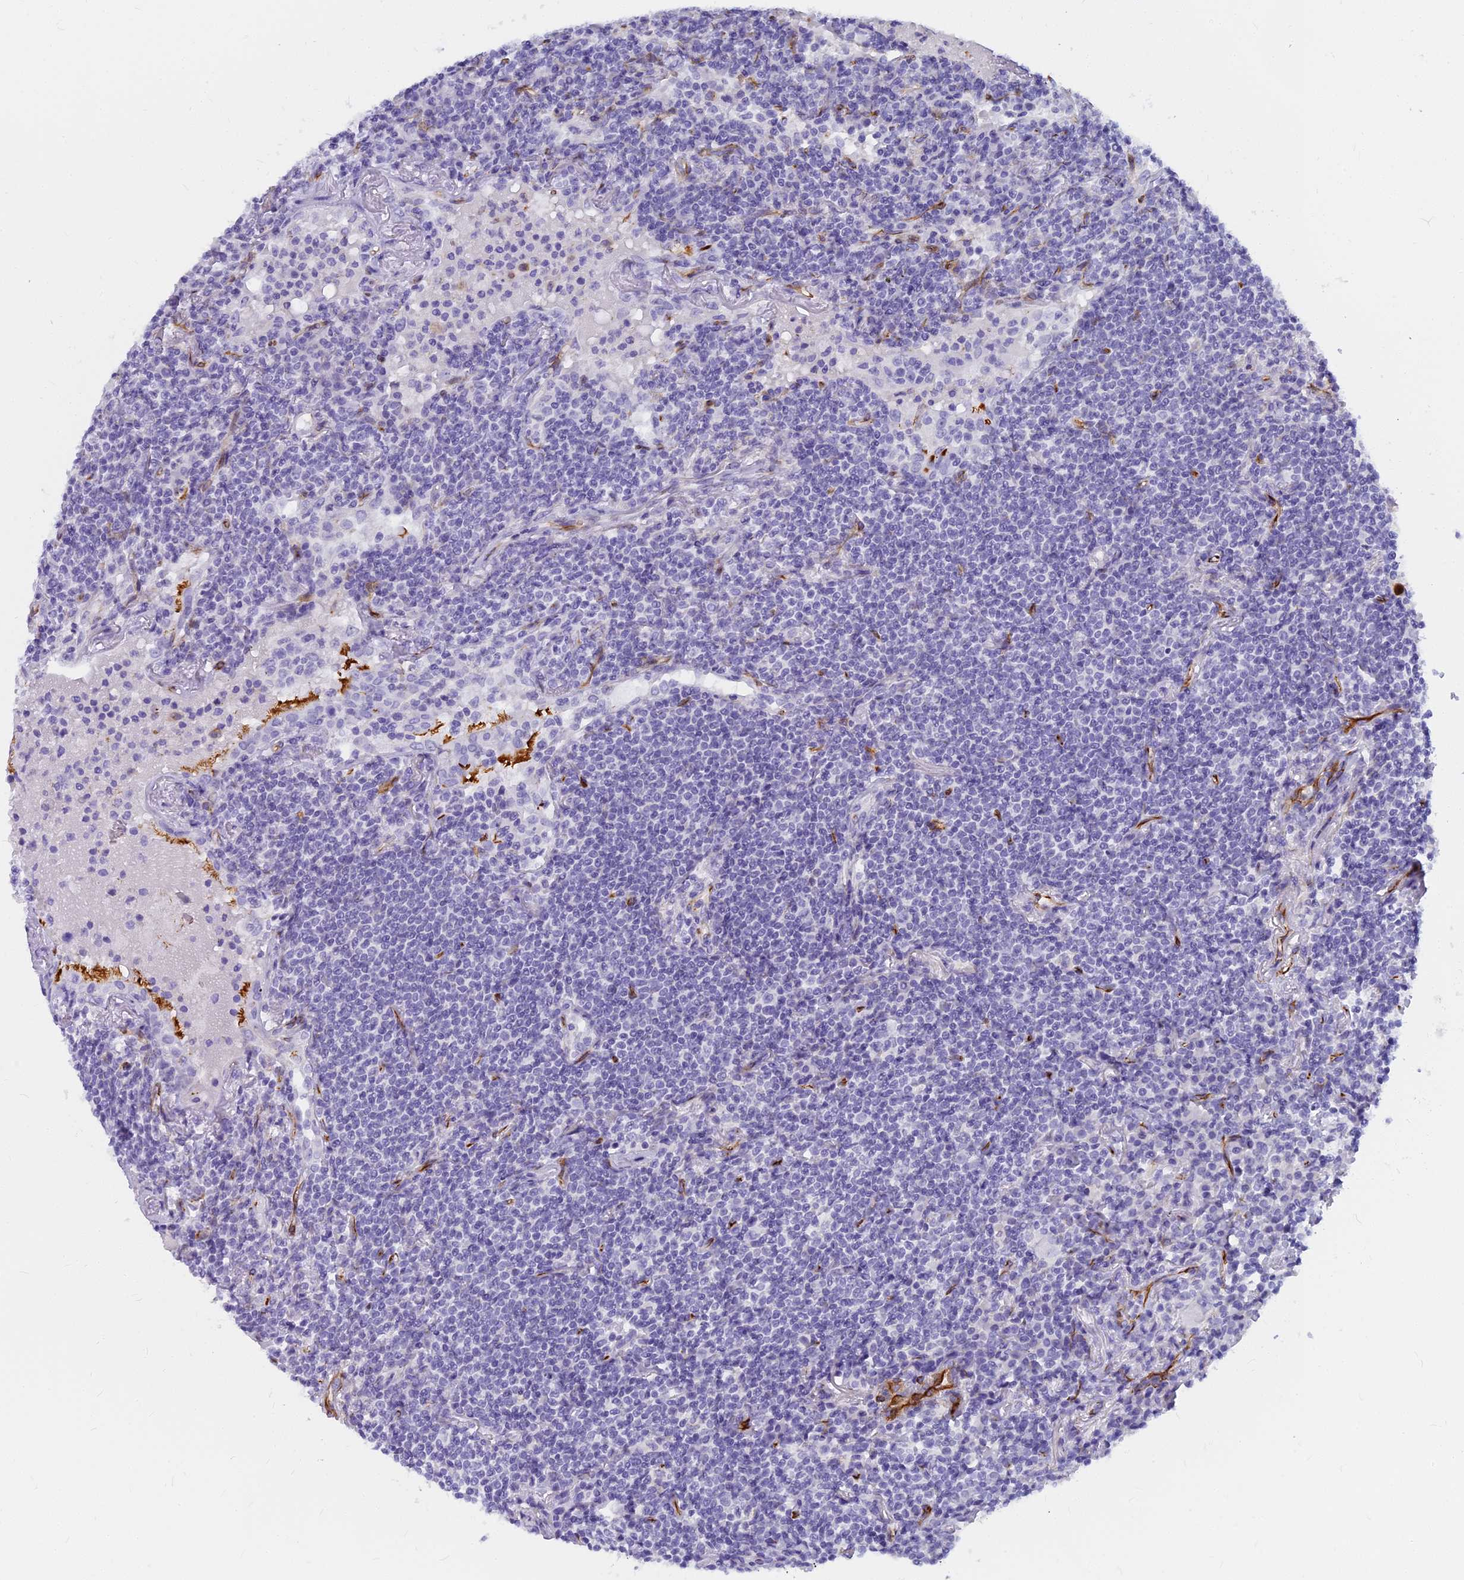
{"staining": {"intensity": "negative", "quantity": "none", "location": "none"}, "tissue": "lymphoma", "cell_type": "Tumor cells", "image_type": "cancer", "snomed": [{"axis": "morphology", "description": "Malignant lymphoma, non-Hodgkin's type, Low grade"}, {"axis": "topography", "description": "Lung"}], "caption": "This is an immunohistochemistry image of lymphoma. There is no expression in tumor cells.", "gene": "EVI2A", "patient": {"sex": "female", "age": 71}}